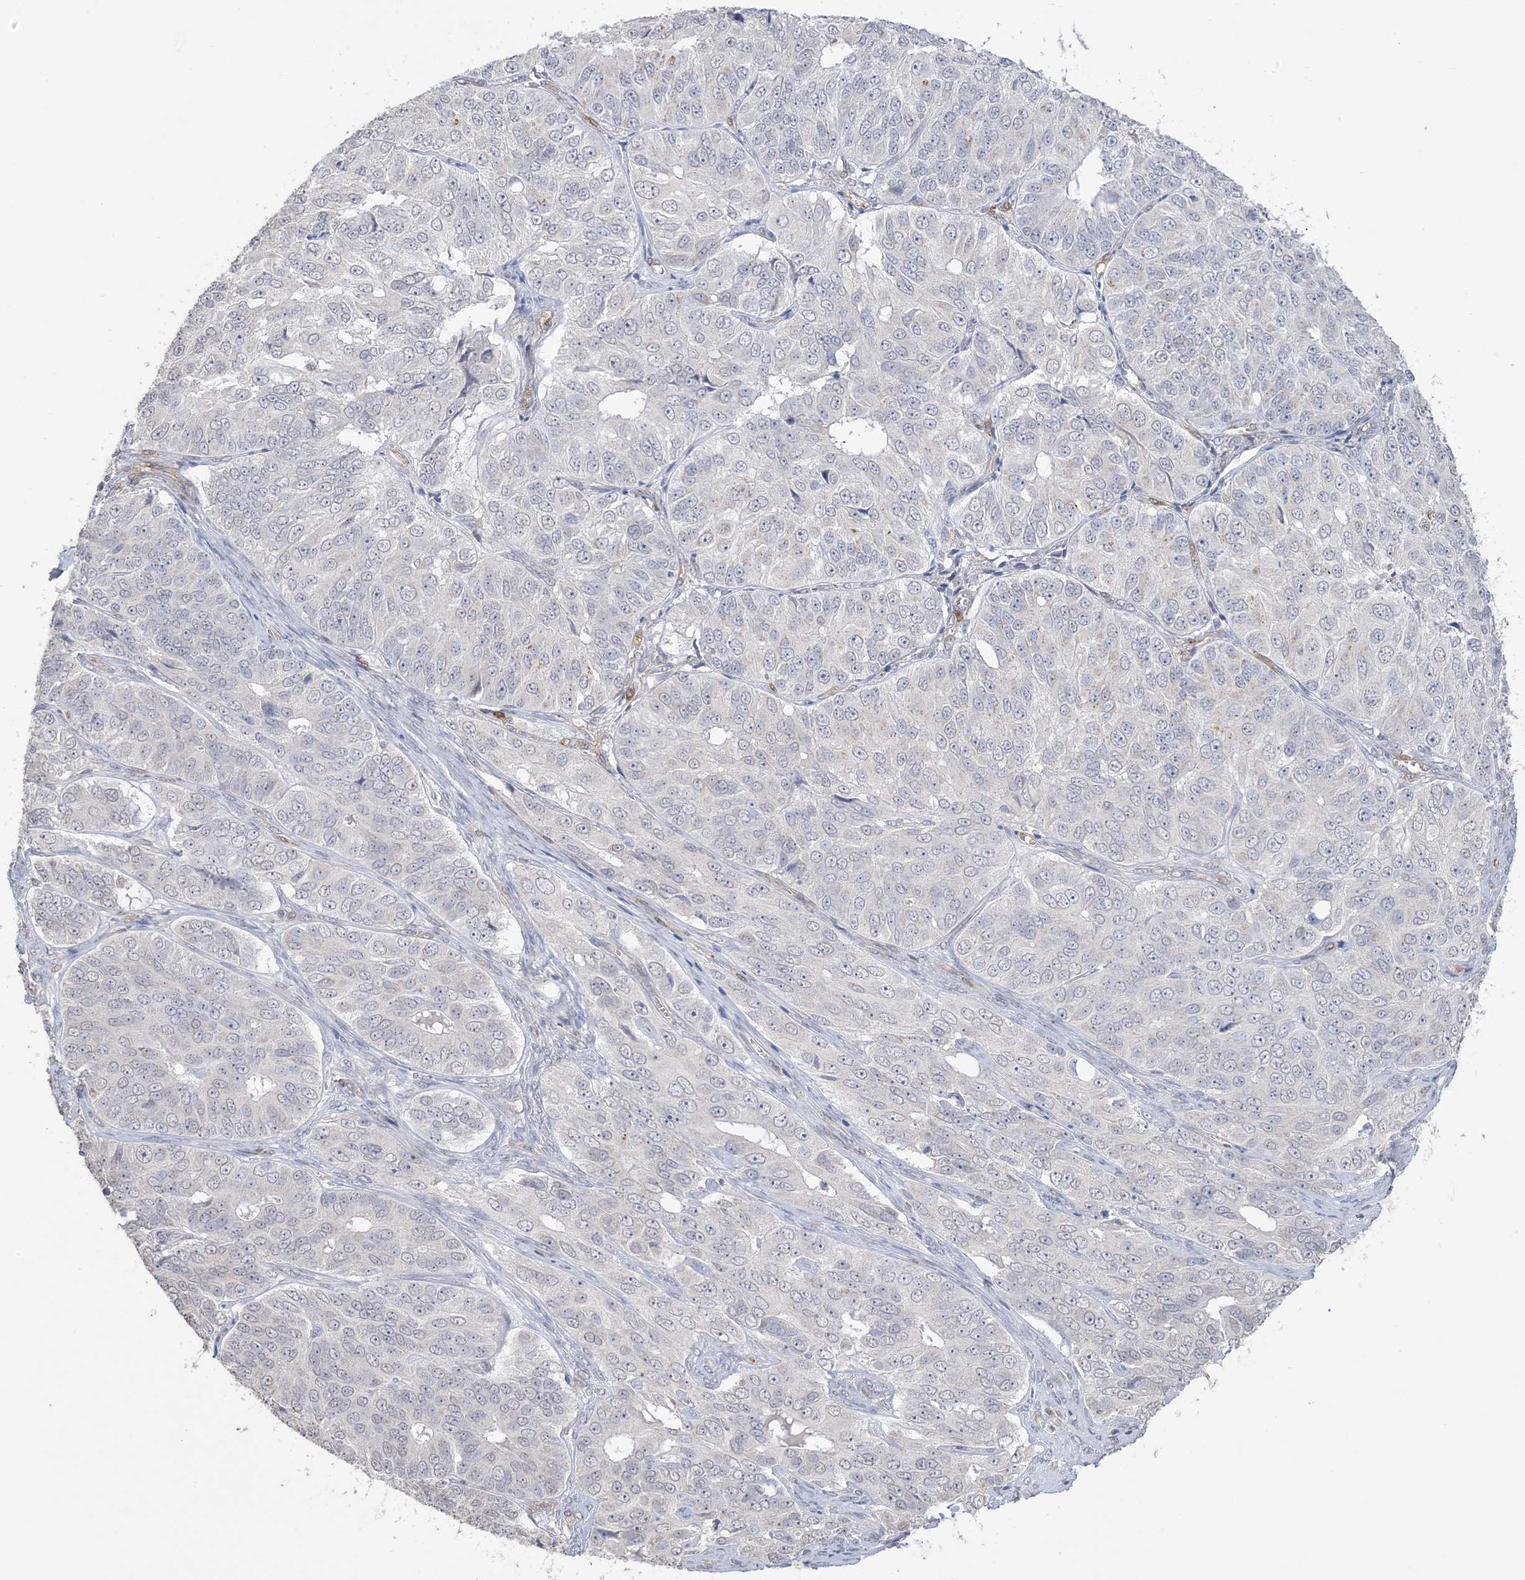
{"staining": {"intensity": "negative", "quantity": "none", "location": "none"}, "tissue": "ovarian cancer", "cell_type": "Tumor cells", "image_type": "cancer", "snomed": [{"axis": "morphology", "description": "Carcinoma, endometroid"}, {"axis": "topography", "description": "Ovary"}], "caption": "IHC photomicrograph of neoplastic tissue: human ovarian cancer (endometroid carcinoma) stained with DAB (3,3'-diaminobenzidine) reveals no significant protein expression in tumor cells. (Stains: DAB immunohistochemistry (IHC) with hematoxylin counter stain, Microscopy: brightfield microscopy at high magnification).", "gene": "XRN1", "patient": {"sex": "female", "age": 51}}